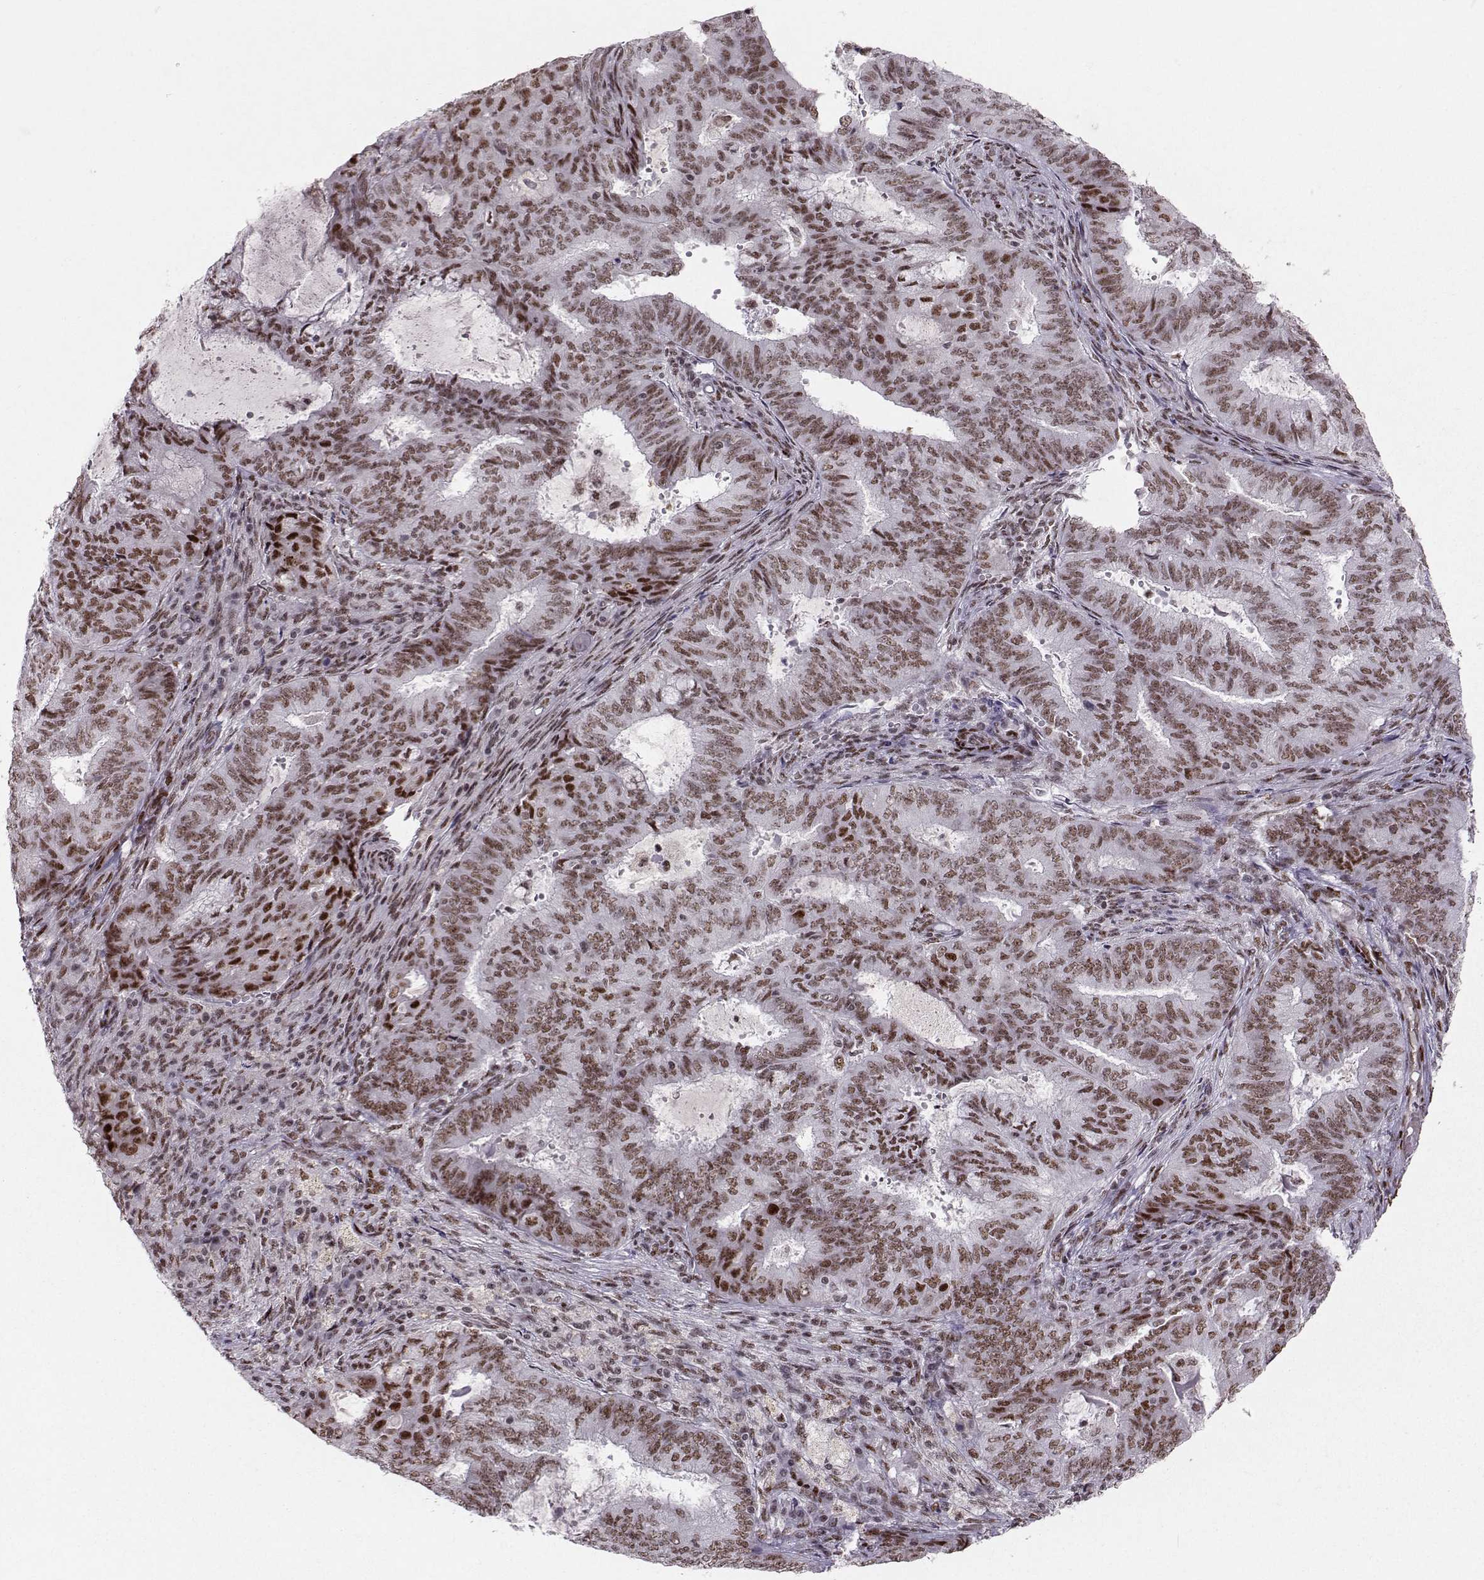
{"staining": {"intensity": "moderate", "quantity": ">75%", "location": "nuclear"}, "tissue": "endometrial cancer", "cell_type": "Tumor cells", "image_type": "cancer", "snomed": [{"axis": "morphology", "description": "Adenocarcinoma, NOS"}, {"axis": "topography", "description": "Endometrium"}], "caption": "Immunohistochemistry (IHC) (DAB) staining of human endometrial cancer (adenocarcinoma) shows moderate nuclear protein staining in approximately >75% of tumor cells.", "gene": "SNAPC2", "patient": {"sex": "female", "age": 62}}